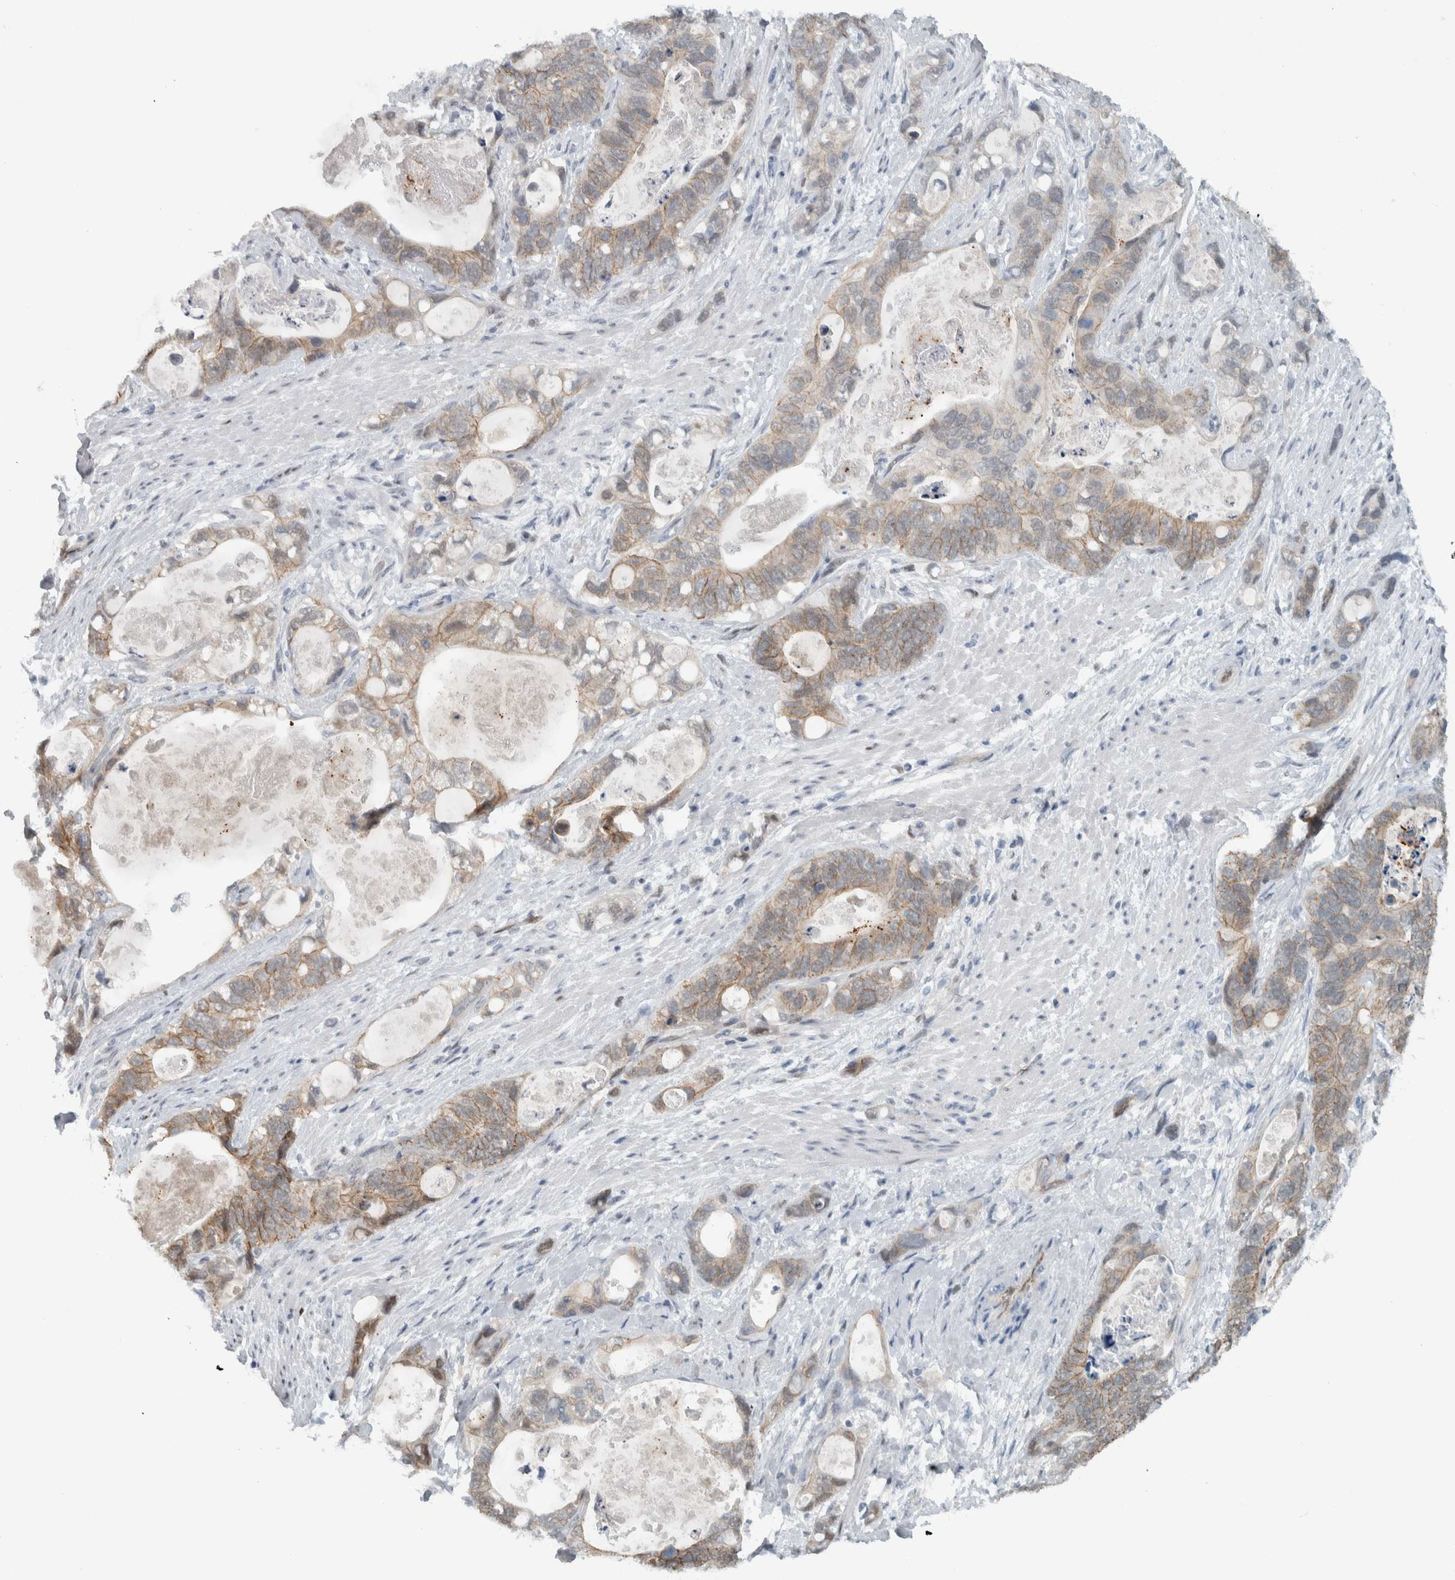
{"staining": {"intensity": "weak", "quantity": ">75%", "location": "cytoplasmic/membranous"}, "tissue": "stomach cancer", "cell_type": "Tumor cells", "image_type": "cancer", "snomed": [{"axis": "morphology", "description": "Normal tissue, NOS"}, {"axis": "morphology", "description": "Adenocarcinoma, NOS"}, {"axis": "topography", "description": "Stomach"}], "caption": "Immunohistochemical staining of human stomach adenocarcinoma displays low levels of weak cytoplasmic/membranous protein staining in approximately >75% of tumor cells.", "gene": "ADPRM", "patient": {"sex": "female", "age": 89}}